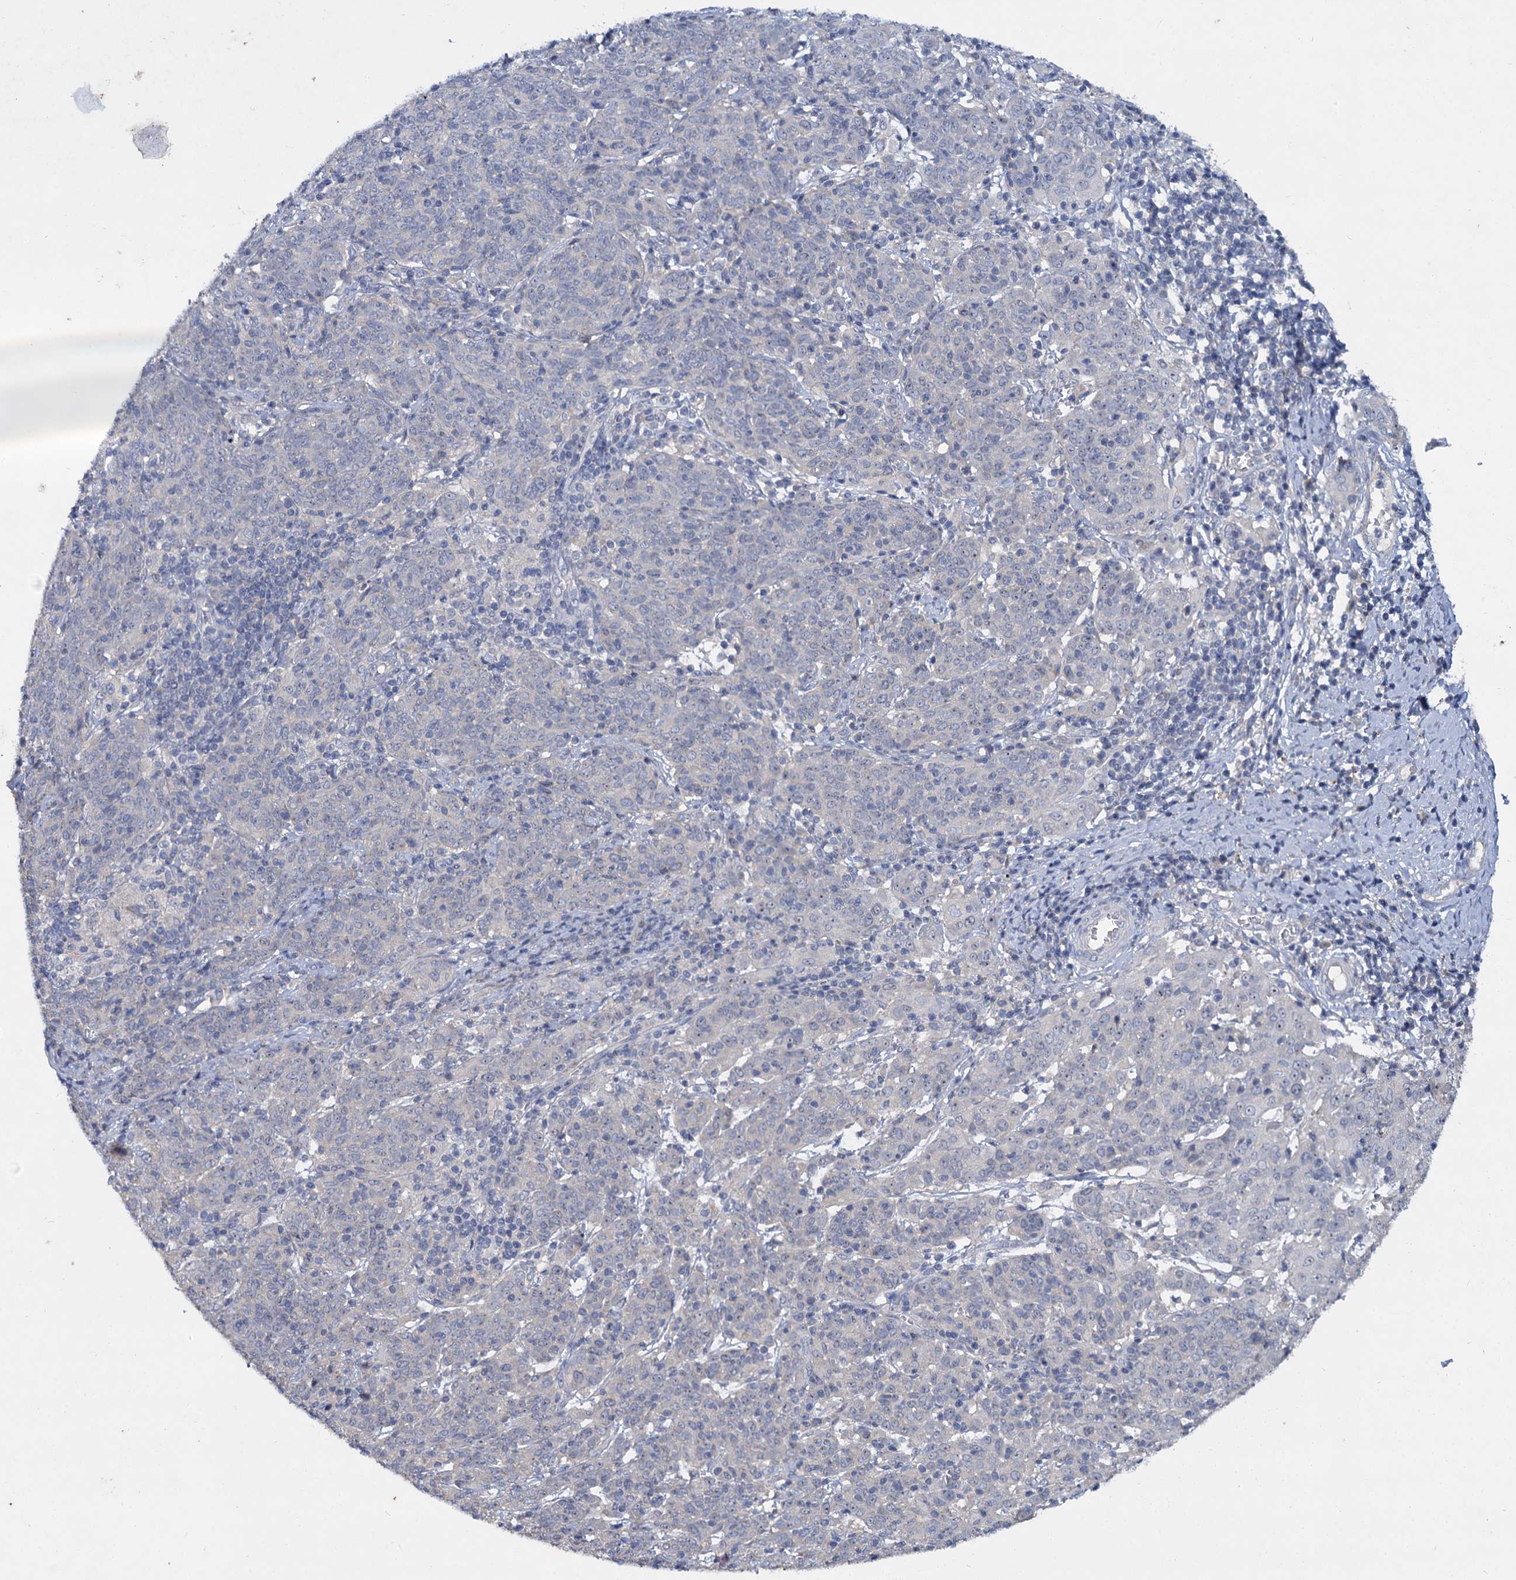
{"staining": {"intensity": "negative", "quantity": "none", "location": "none"}, "tissue": "cervical cancer", "cell_type": "Tumor cells", "image_type": "cancer", "snomed": [{"axis": "morphology", "description": "Squamous cell carcinoma, NOS"}, {"axis": "topography", "description": "Cervix"}], "caption": "An immunohistochemistry micrograph of cervical cancer (squamous cell carcinoma) is shown. There is no staining in tumor cells of cervical cancer (squamous cell carcinoma).", "gene": "ATP9A", "patient": {"sex": "female", "age": 67}}